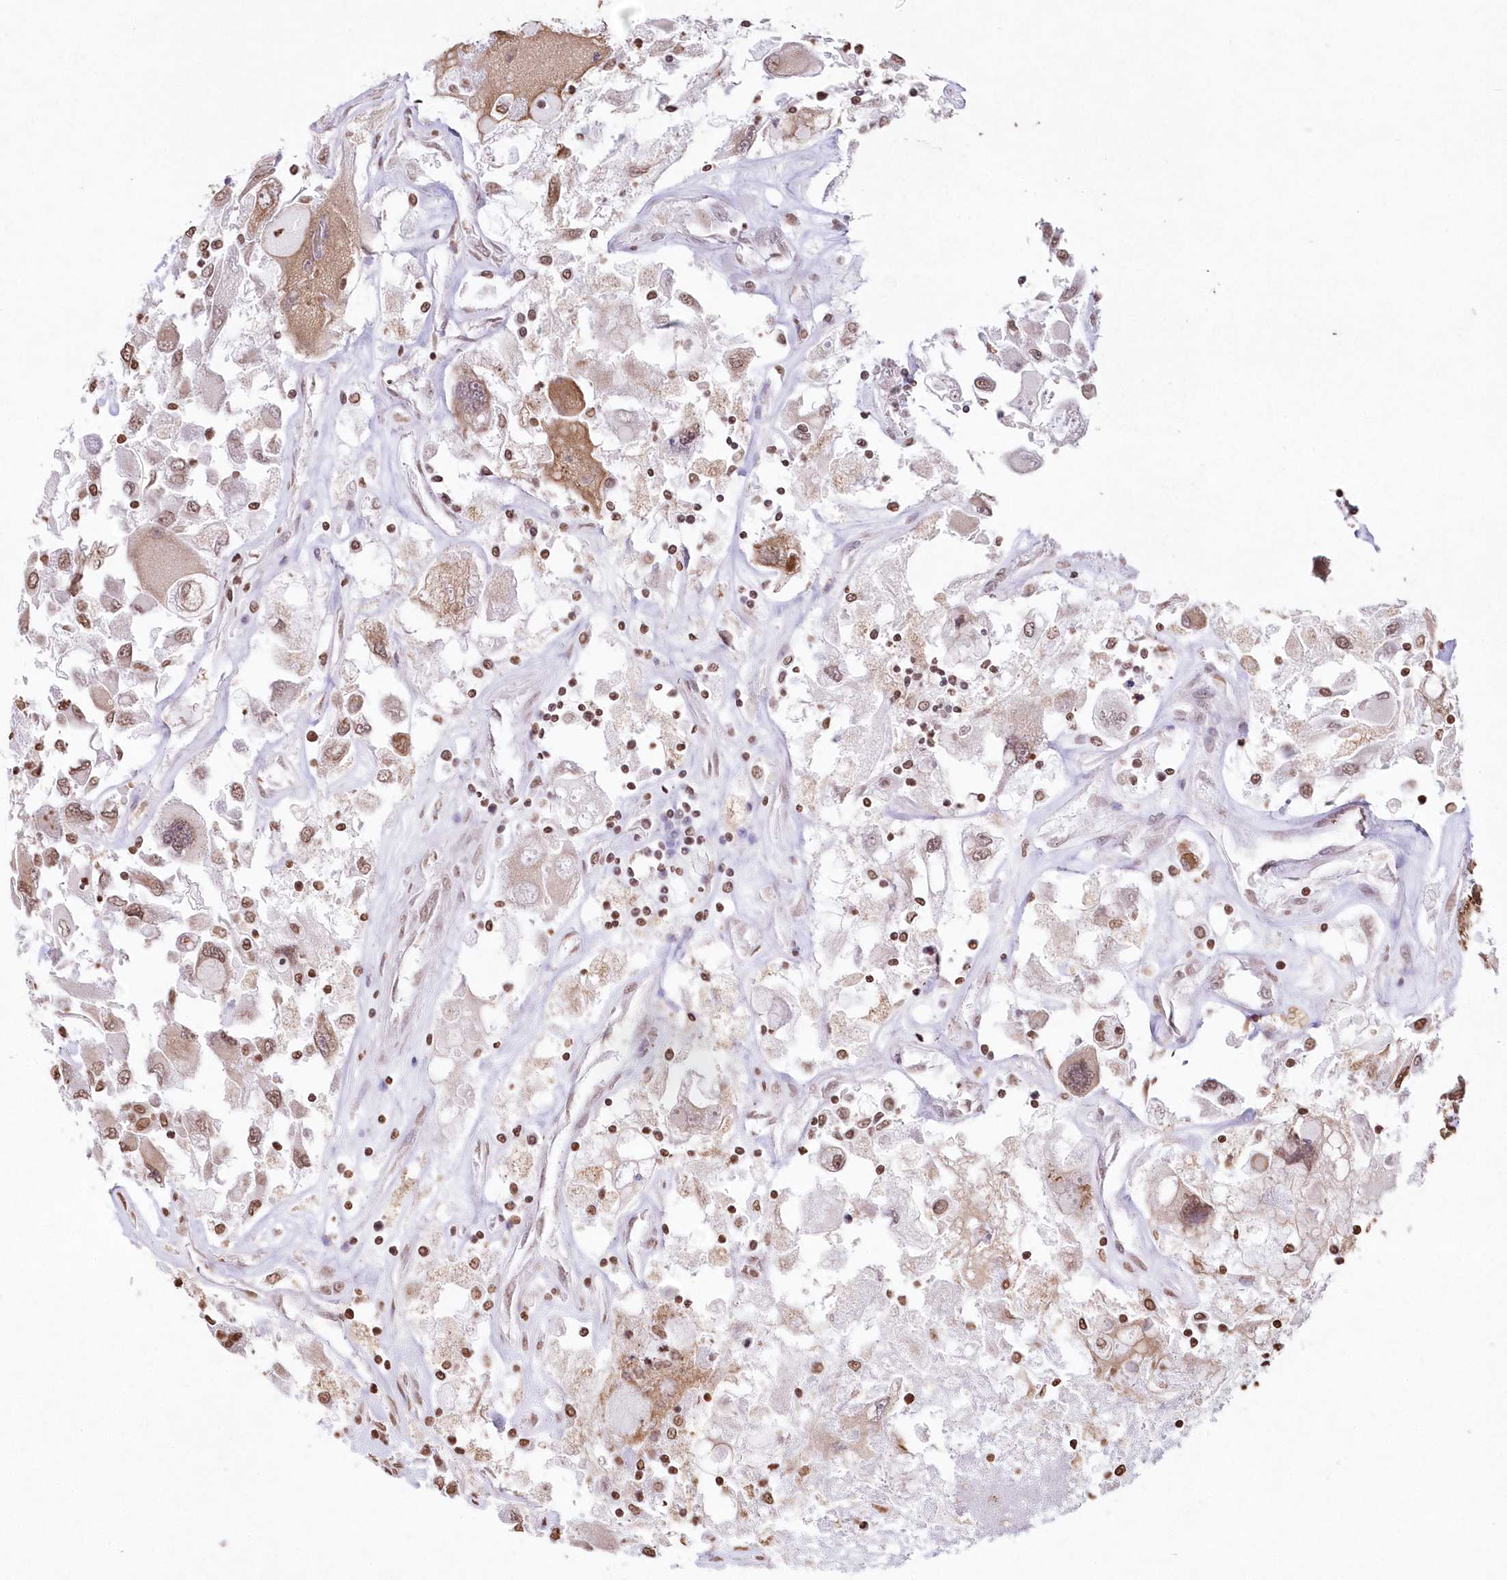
{"staining": {"intensity": "weak", "quantity": "25%-75%", "location": "cytoplasmic/membranous,nuclear"}, "tissue": "renal cancer", "cell_type": "Tumor cells", "image_type": "cancer", "snomed": [{"axis": "morphology", "description": "Adenocarcinoma, NOS"}, {"axis": "topography", "description": "Kidney"}], "caption": "A low amount of weak cytoplasmic/membranous and nuclear staining is seen in approximately 25%-75% of tumor cells in renal cancer (adenocarcinoma) tissue.", "gene": "RBM27", "patient": {"sex": "female", "age": 52}}